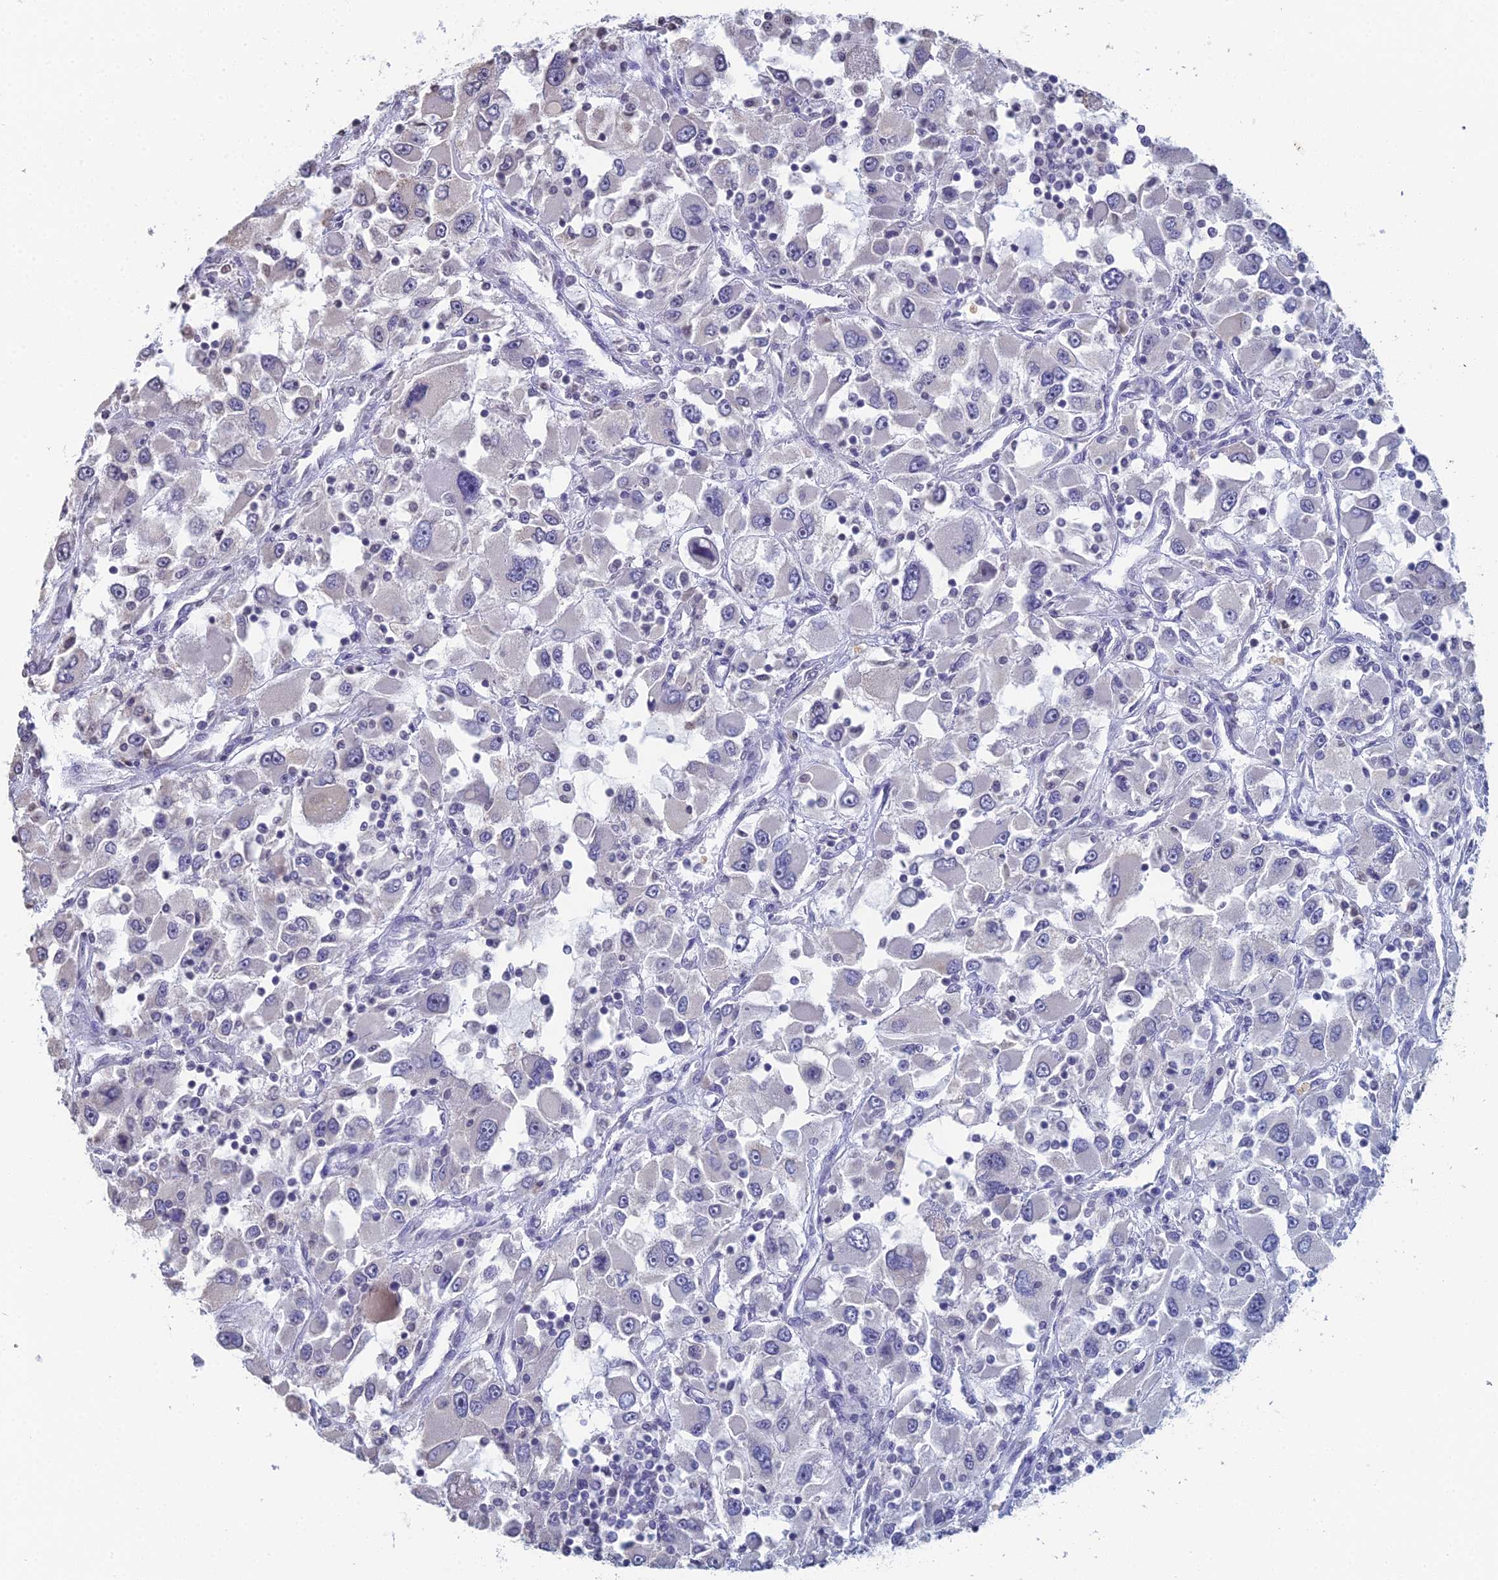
{"staining": {"intensity": "negative", "quantity": "none", "location": "none"}, "tissue": "renal cancer", "cell_type": "Tumor cells", "image_type": "cancer", "snomed": [{"axis": "morphology", "description": "Adenocarcinoma, NOS"}, {"axis": "topography", "description": "Kidney"}], "caption": "Tumor cells show no significant protein expression in adenocarcinoma (renal). Brightfield microscopy of immunohistochemistry stained with DAB (3,3'-diaminobenzidine) (brown) and hematoxylin (blue), captured at high magnification.", "gene": "PRR22", "patient": {"sex": "female", "age": 52}}